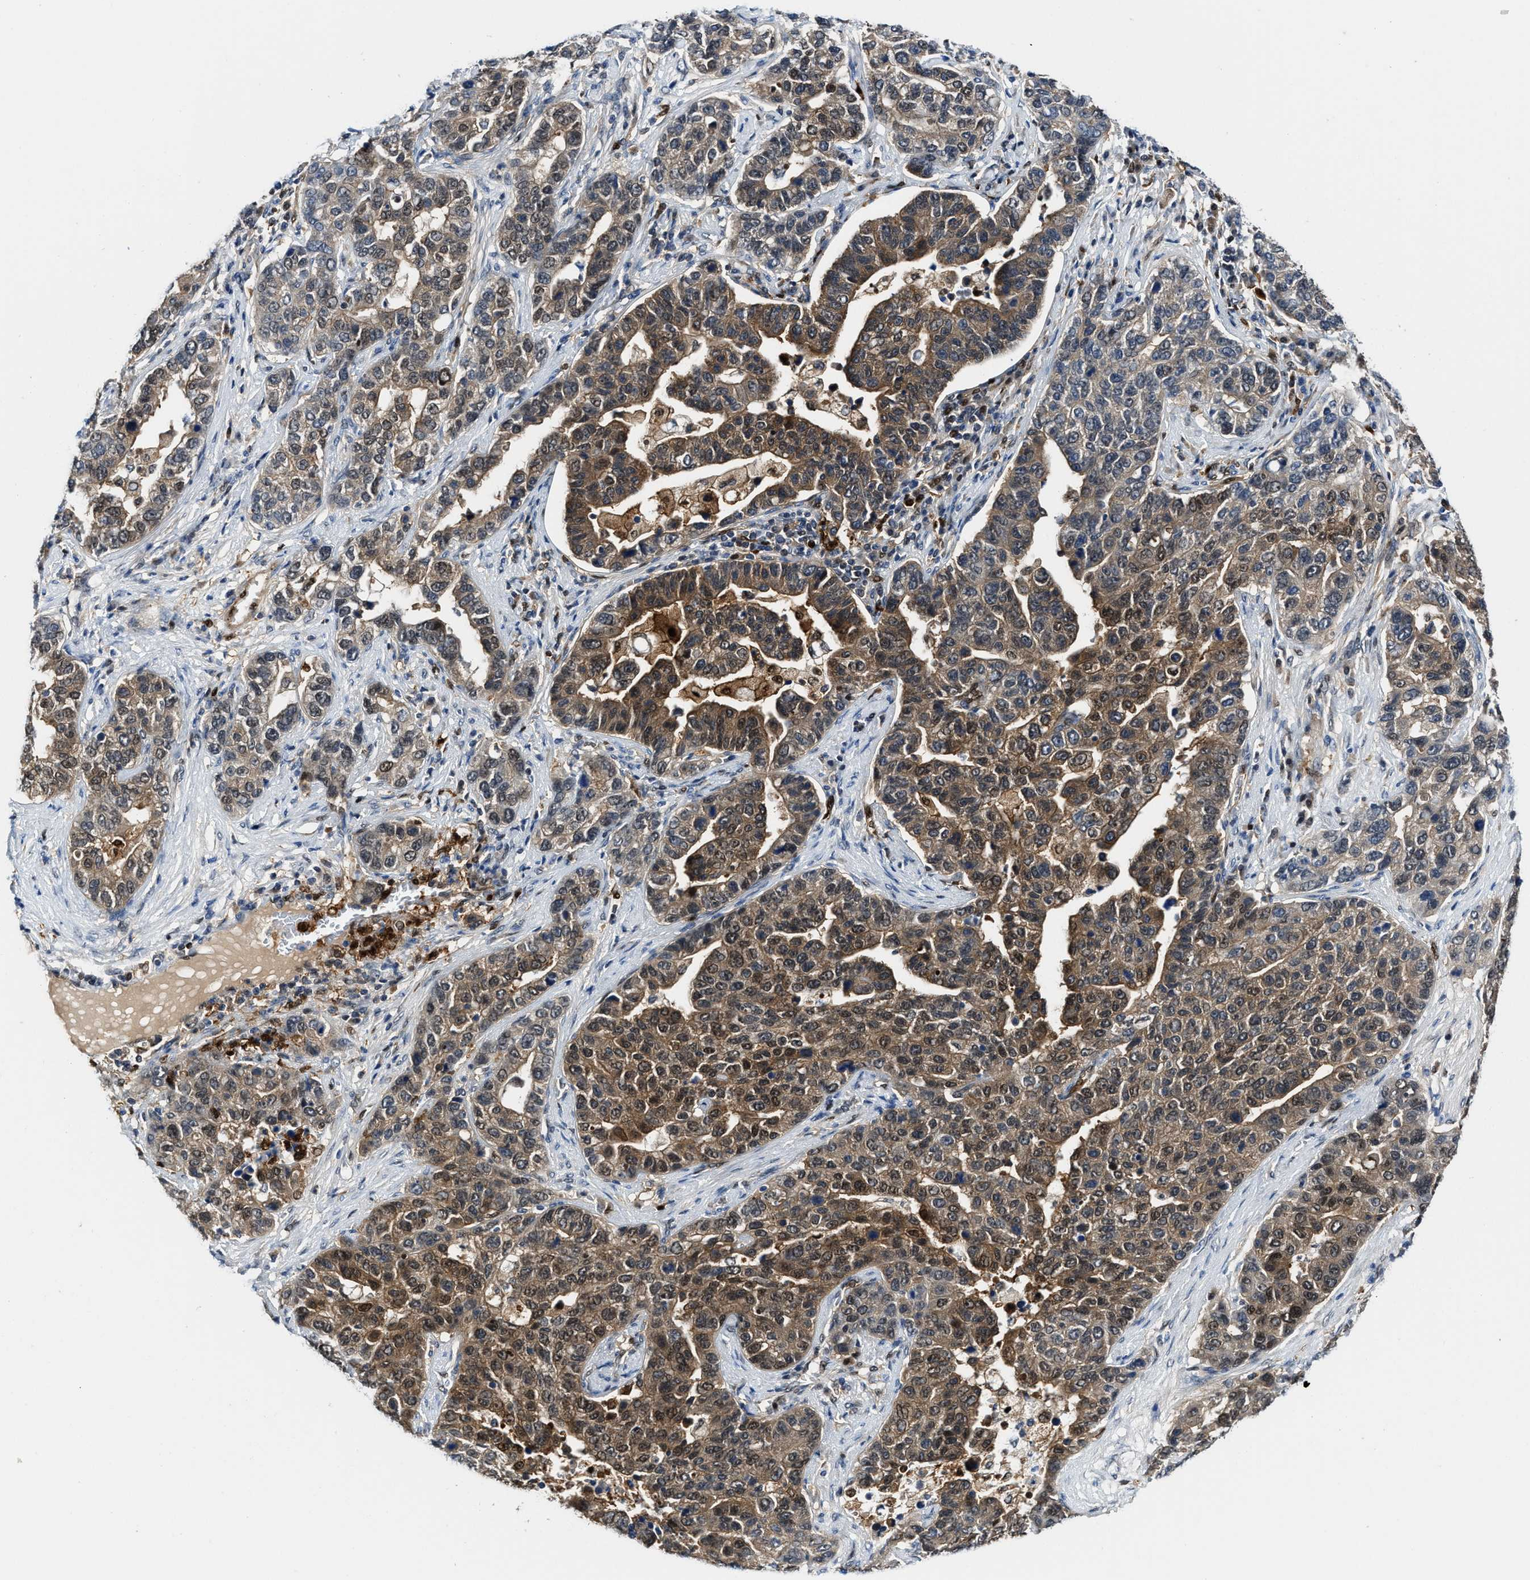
{"staining": {"intensity": "moderate", "quantity": ">75%", "location": "cytoplasmic/membranous,nuclear"}, "tissue": "pancreatic cancer", "cell_type": "Tumor cells", "image_type": "cancer", "snomed": [{"axis": "morphology", "description": "Adenocarcinoma, NOS"}, {"axis": "topography", "description": "Pancreas"}], "caption": "Immunohistochemistry (IHC) micrograph of pancreatic cancer stained for a protein (brown), which exhibits medium levels of moderate cytoplasmic/membranous and nuclear staining in approximately >75% of tumor cells.", "gene": "LTA4H", "patient": {"sex": "female", "age": 61}}